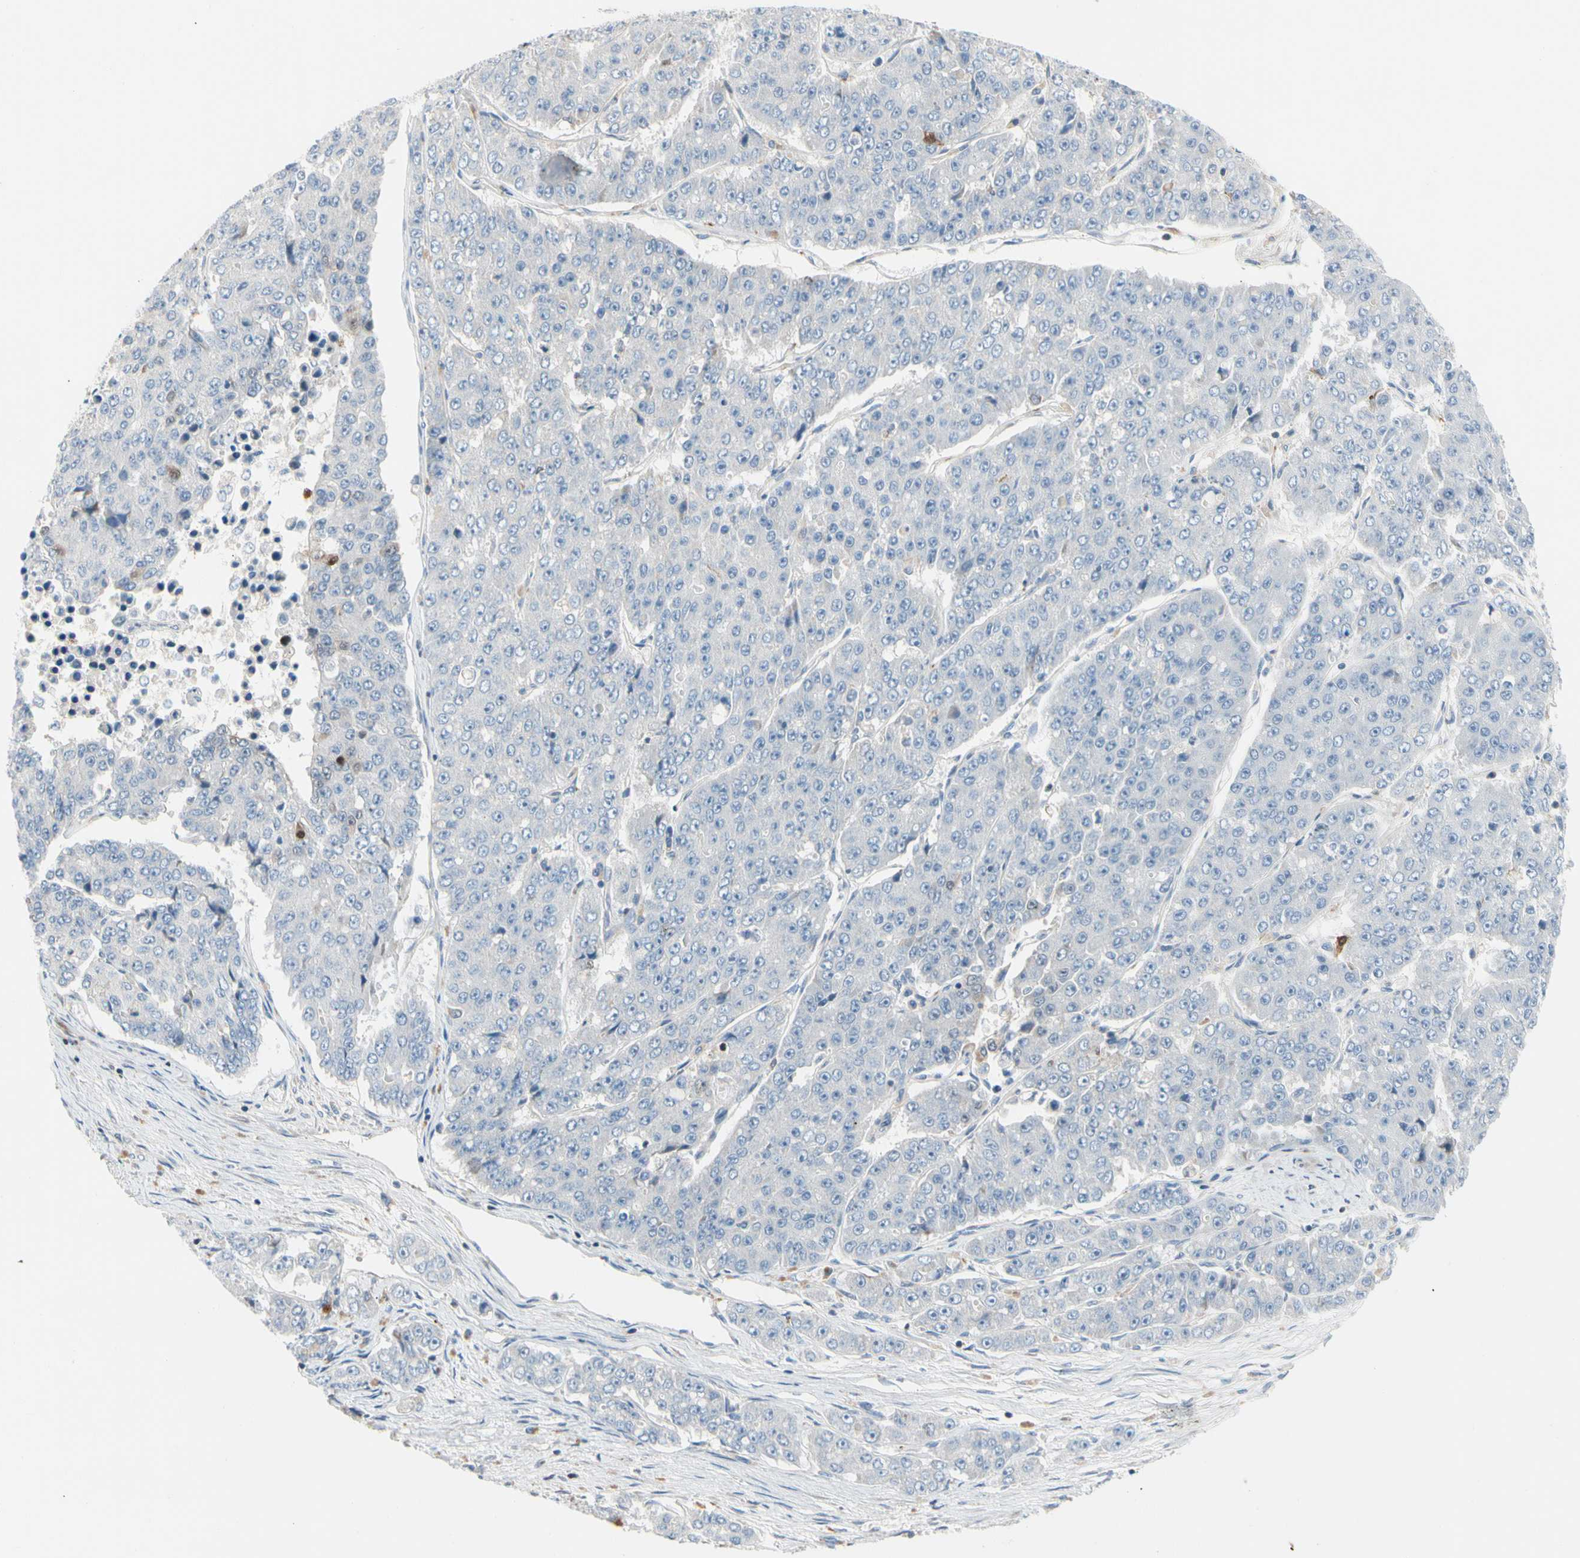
{"staining": {"intensity": "negative", "quantity": "none", "location": "none"}, "tissue": "pancreatic cancer", "cell_type": "Tumor cells", "image_type": "cancer", "snomed": [{"axis": "morphology", "description": "Adenocarcinoma, NOS"}, {"axis": "topography", "description": "Pancreas"}], "caption": "High magnification brightfield microscopy of pancreatic cancer stained with DAB (brown) and counterstained with hematoxylin (blue): tumor cells show no significant staining.", "gene": "MAP3K3", "patient": {"sex": "male", "age": 50}}